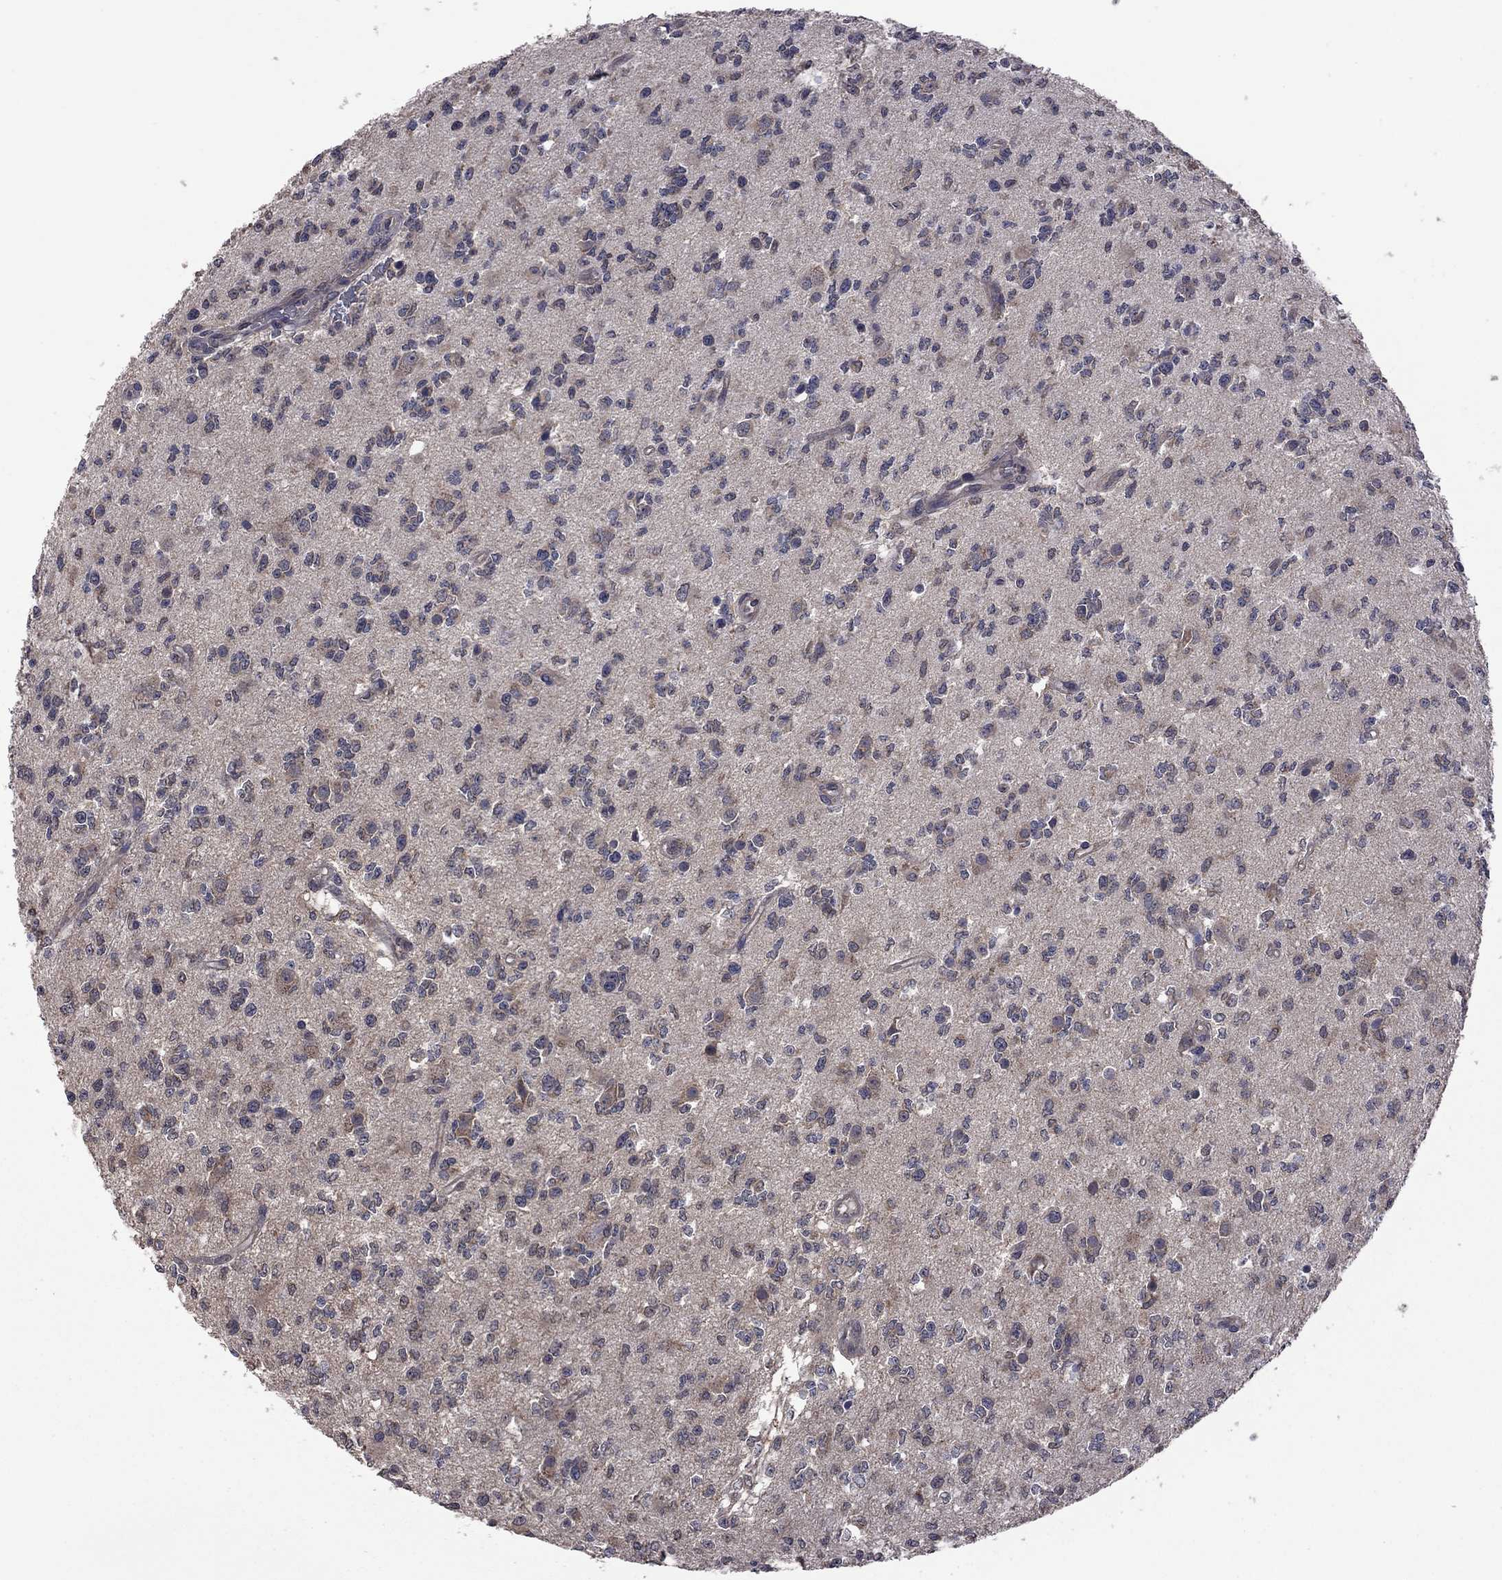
{"staining": {"intensity": "negative", "quantity": "none", "location": "none"}, "tissue": "glioma", "cell_type": "Tumor cells", "image_type": "cancer", "snomed": [{"axis": "morphology", "description": "Glioma, malignant, Low grade"}, {"axis": "topography", "description": "Brain"}], "caption": "A micrograph of human low-grade glioma (malignant) is negative for staining in tumor cells.", "gene": "TSNARE1", "patient": {"sex": "female", "age": 45}}